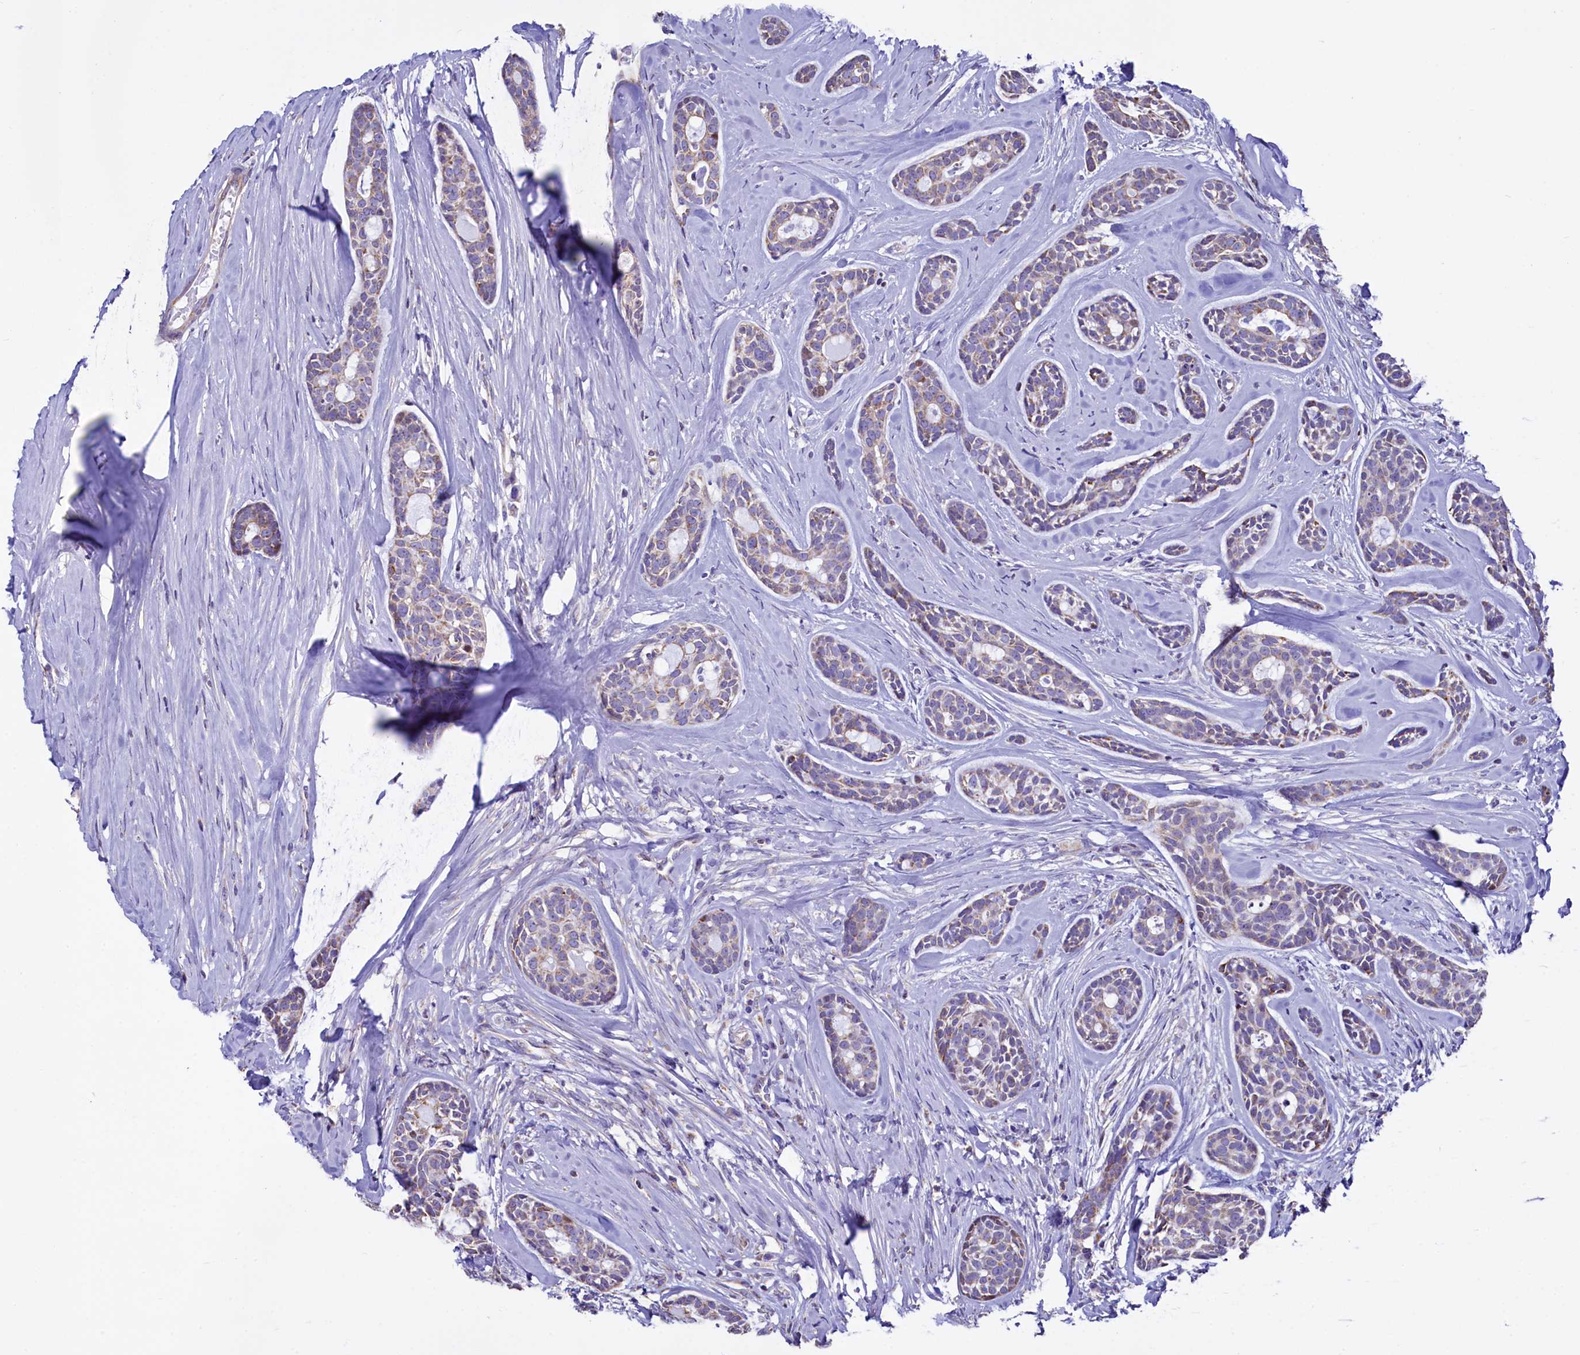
{"staining": {"intensity": "weak", "quantity": "<25%", "location": "cytoplasmic/membranous"}, "tissue": "head and neck cancer", "cell_type": "Tumor cells", "image_type": "cancer", "snomed": [{"axis": "morphology", "description": "Adenocarcinoma, NOS"}, {"axis": "topography", "description": "Subcutis"}, {"axis": "topography", "description": "Head-Neck"}], "caption": "DAB immunohistochemical staining of head and neck adenocarcinoma shows no significant positivity in tumor cells.", "gene": "VWCE", "patient": {"sex": "female", "age": 73}}